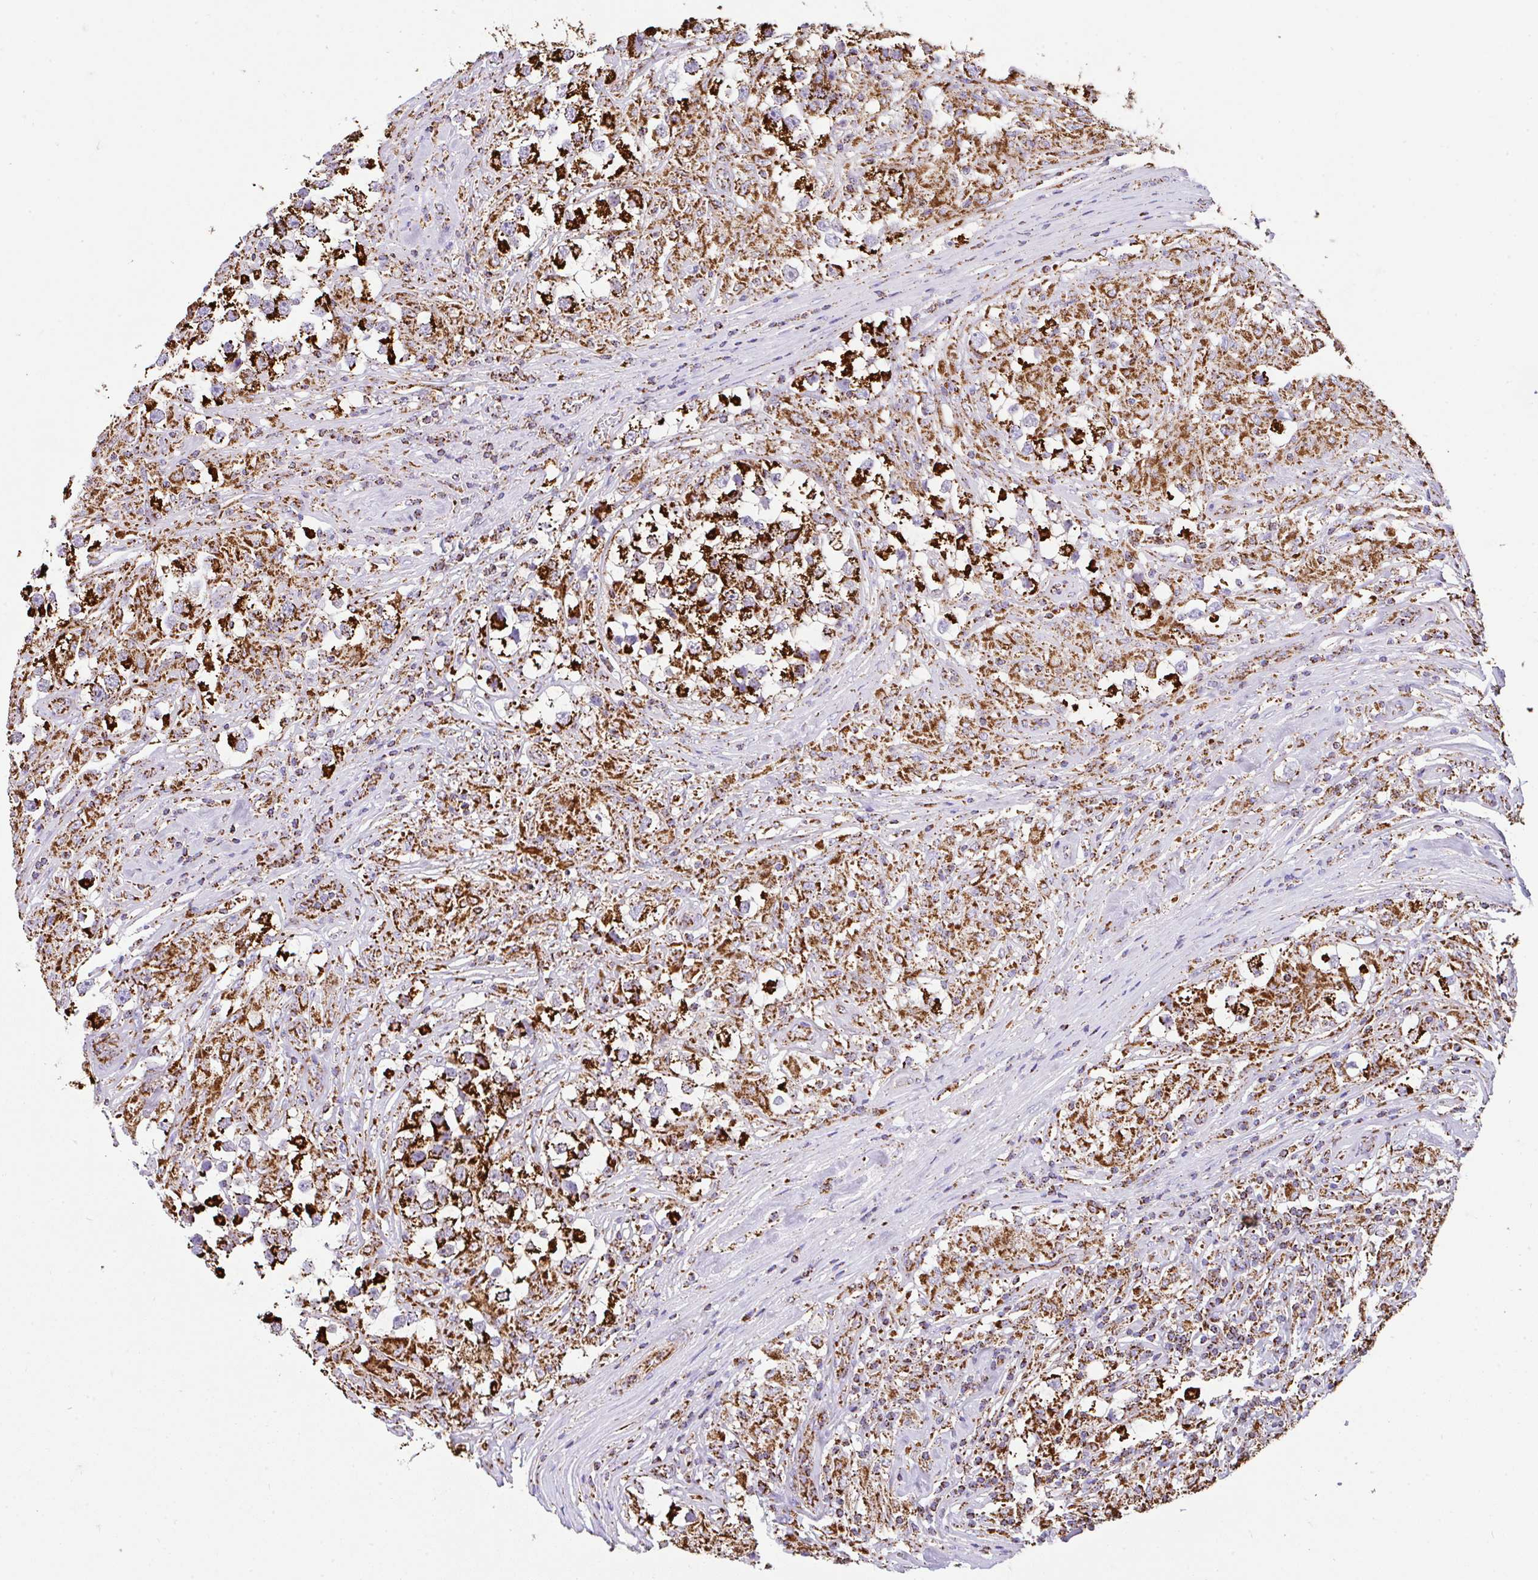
{"staining": {"intensity": "strong", "quantity": ">75%", "location": "cytoplasmic/membranous"}, "tissue": "testis cancer", "cell_type": "Tumor cells", "image_type": "cancer", "snomed": [{"axis": "morphology", "description": "Seminoma, NOS"}, {"axis": "topography", "description": "Testis"}], "caption": "IHC (DAB (3,3'-diaminobenzidine)) staining of testis seminoma displays strong cytoplasmic/membranous protein positivity in approximately >75% of tumor cells.", "gene": "ANKRD33B", "patient": {"sex": "male", "age": 46}}